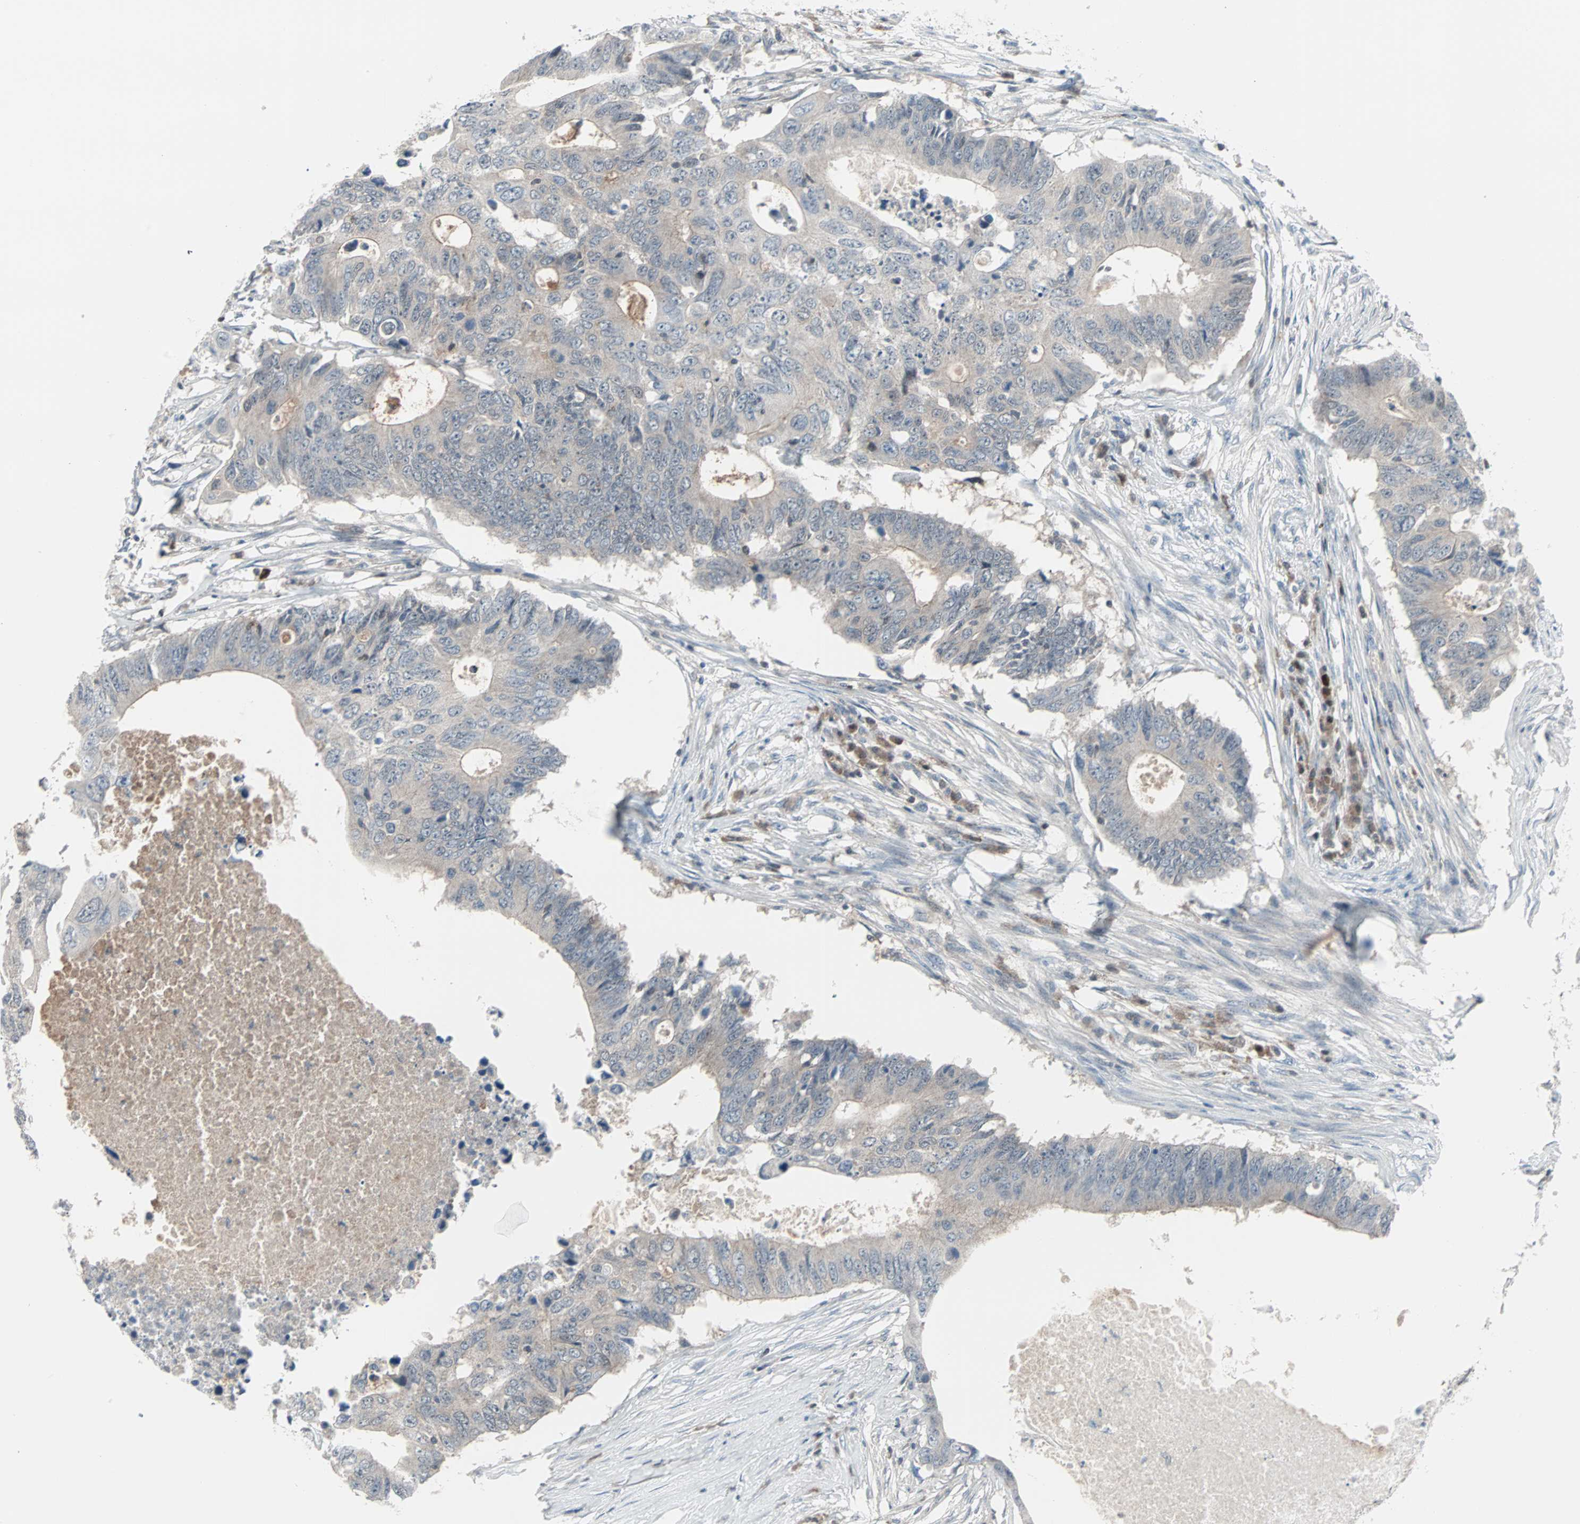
{"staining": {"intensity": "negative", "quantity": "none", "location": "none"}, "tissue": "colorectal cancer", "cell_type": "Tumor cells", "image_type": "cancer", "snomed": [{"axis": "morphology", "description": "Adenocarcinoma, NOS"}, {"axis": "topography", "description": "Colon"}], "caption": "The photomicrograph displays no significant expression in tumor cells of adenocarcinoma (colorectal).", "gene": "CASP3", "patient": {"sex": "male", "age": 71}}